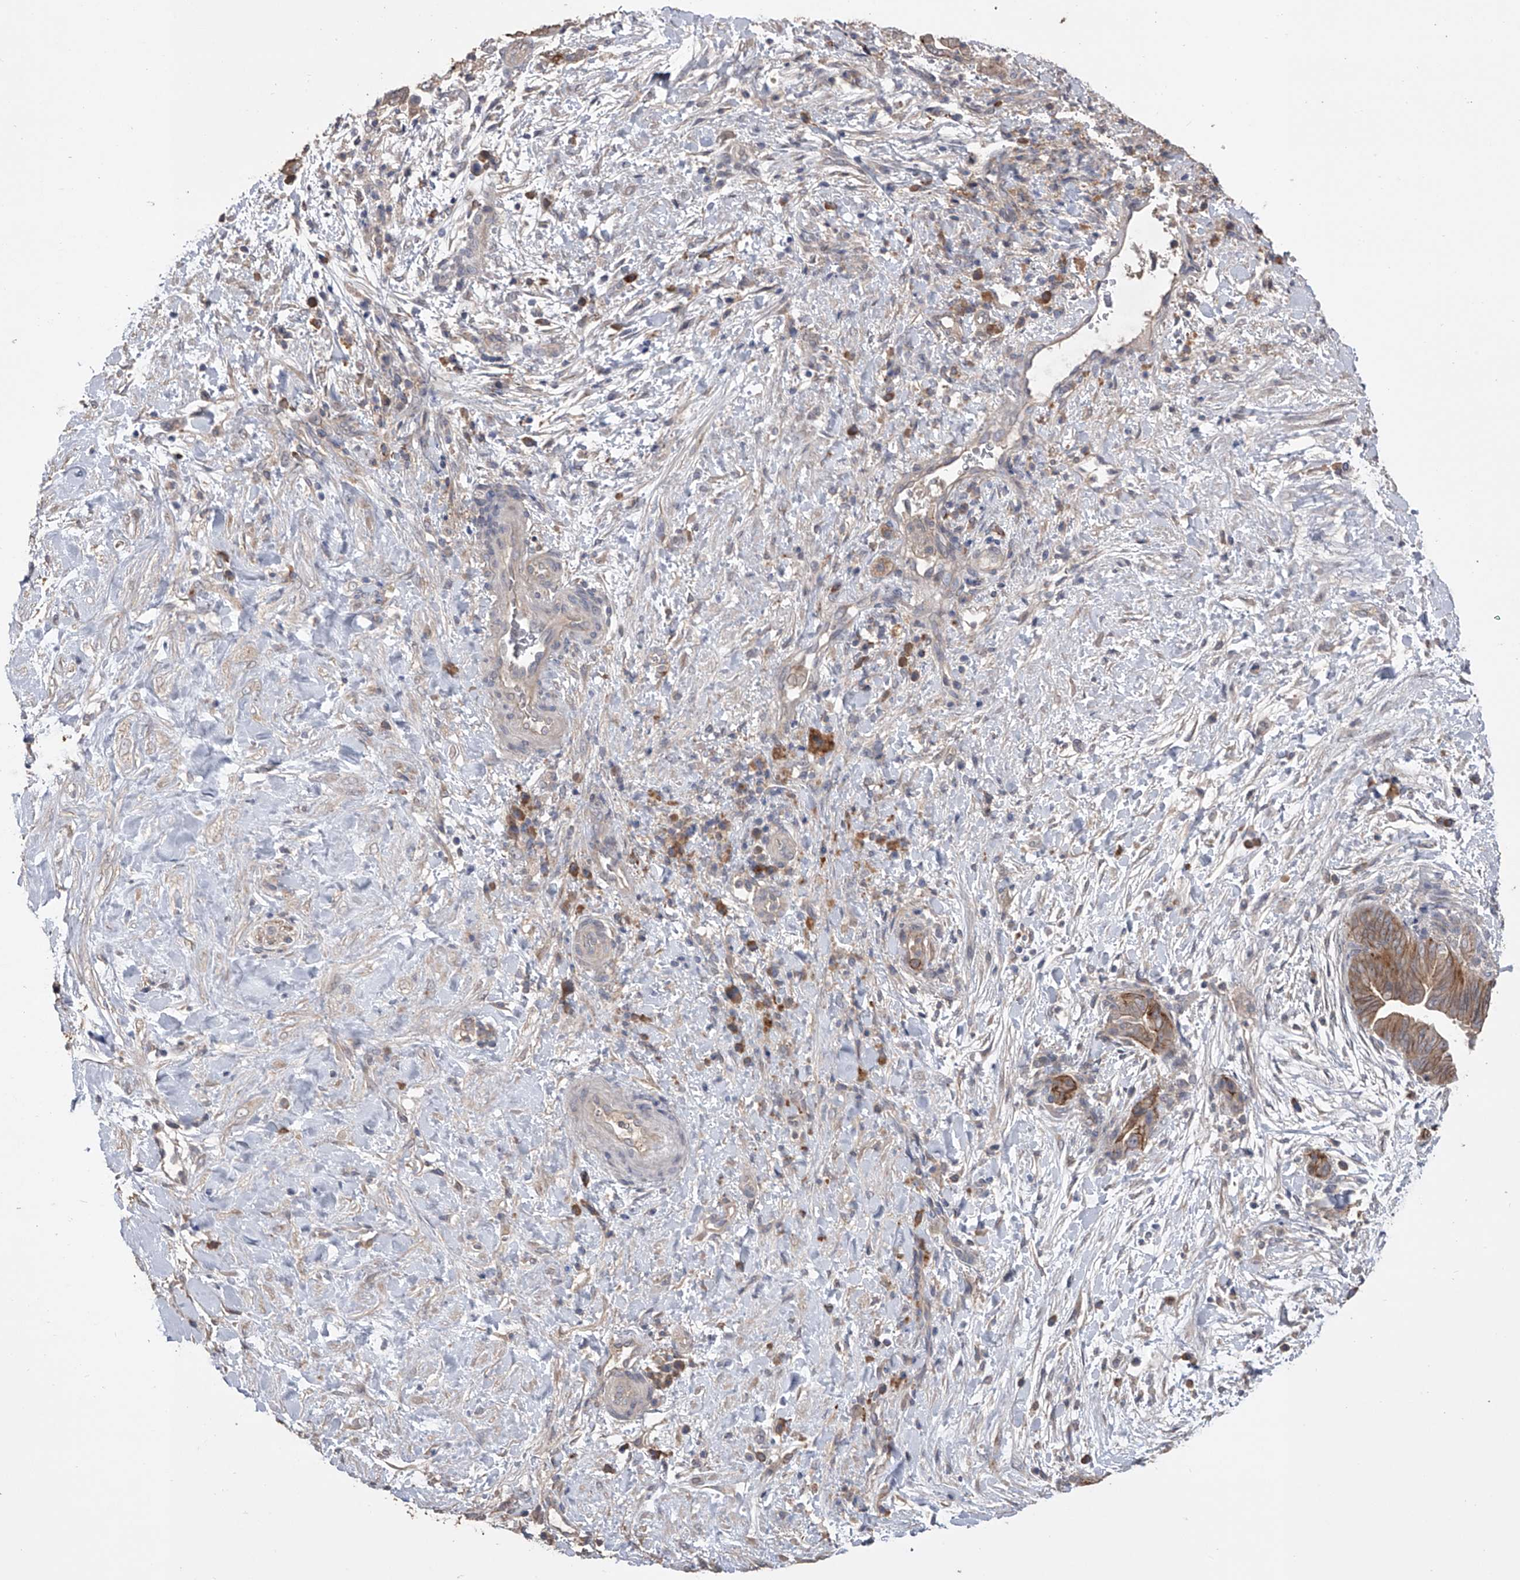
{"staining": {"intensity": "moderate", "quantity": ">75%", "location": "cytoplasmic/membranous"}, "tissue": "pancreatic cancer", "cell_type": "Tumor cells", "image_type": "cancer", "snomed": [{"axis": "morphology", "description": "Adenocarcinoma, NOS"}, {"axis": "topography", "description": "Pancreas"}], "caption": "This micrograph shows immunohistochemistry staining of pancreatic cancer, with medium moderate cytoplasmic/membranous positivity in approximately >75% of tumor cells.", "gene": "ZNF343", "patient": {"sex": "male", "age": 75}}